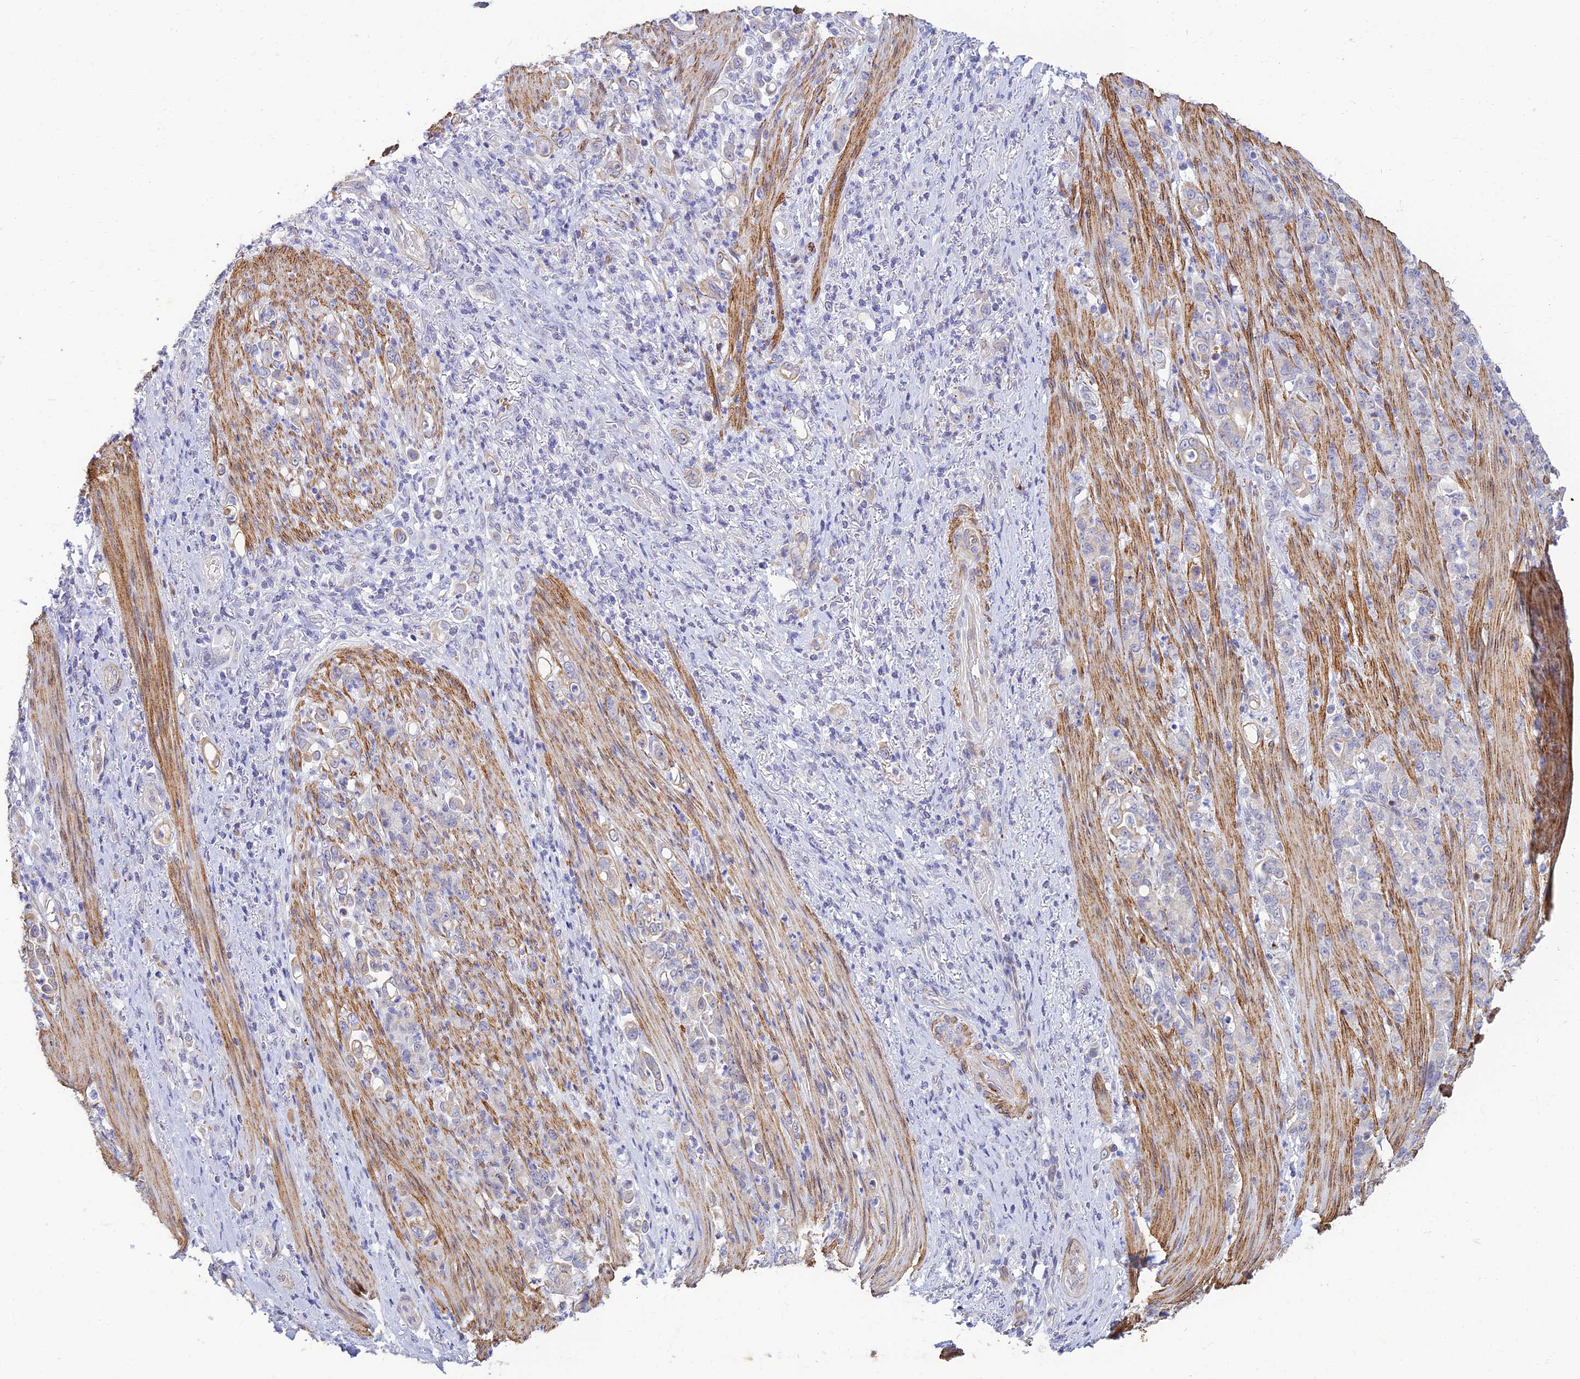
{"staining": {"intensity": "negative", "quantity": "none", "location": "none"}, "tissue": "stomach cancer", "cell_type": "Tumor cells", "image_type": "cancer", "snomed": [{"axis": "morphology", "description": "Normal tissue, NOS"}, {"axis": "morphology", "description": "Adenocarcinoma, NOS"}, {"axis": "topography", "description": "Stomach"}], "caption": "A photomicrograph of stomach cancer (adenocarcinoma) stained for a protein exhibits no brown staining in tumor cells.", "gene": "ALDH1L2", "patient": {"sex": "female", "age": 79}}